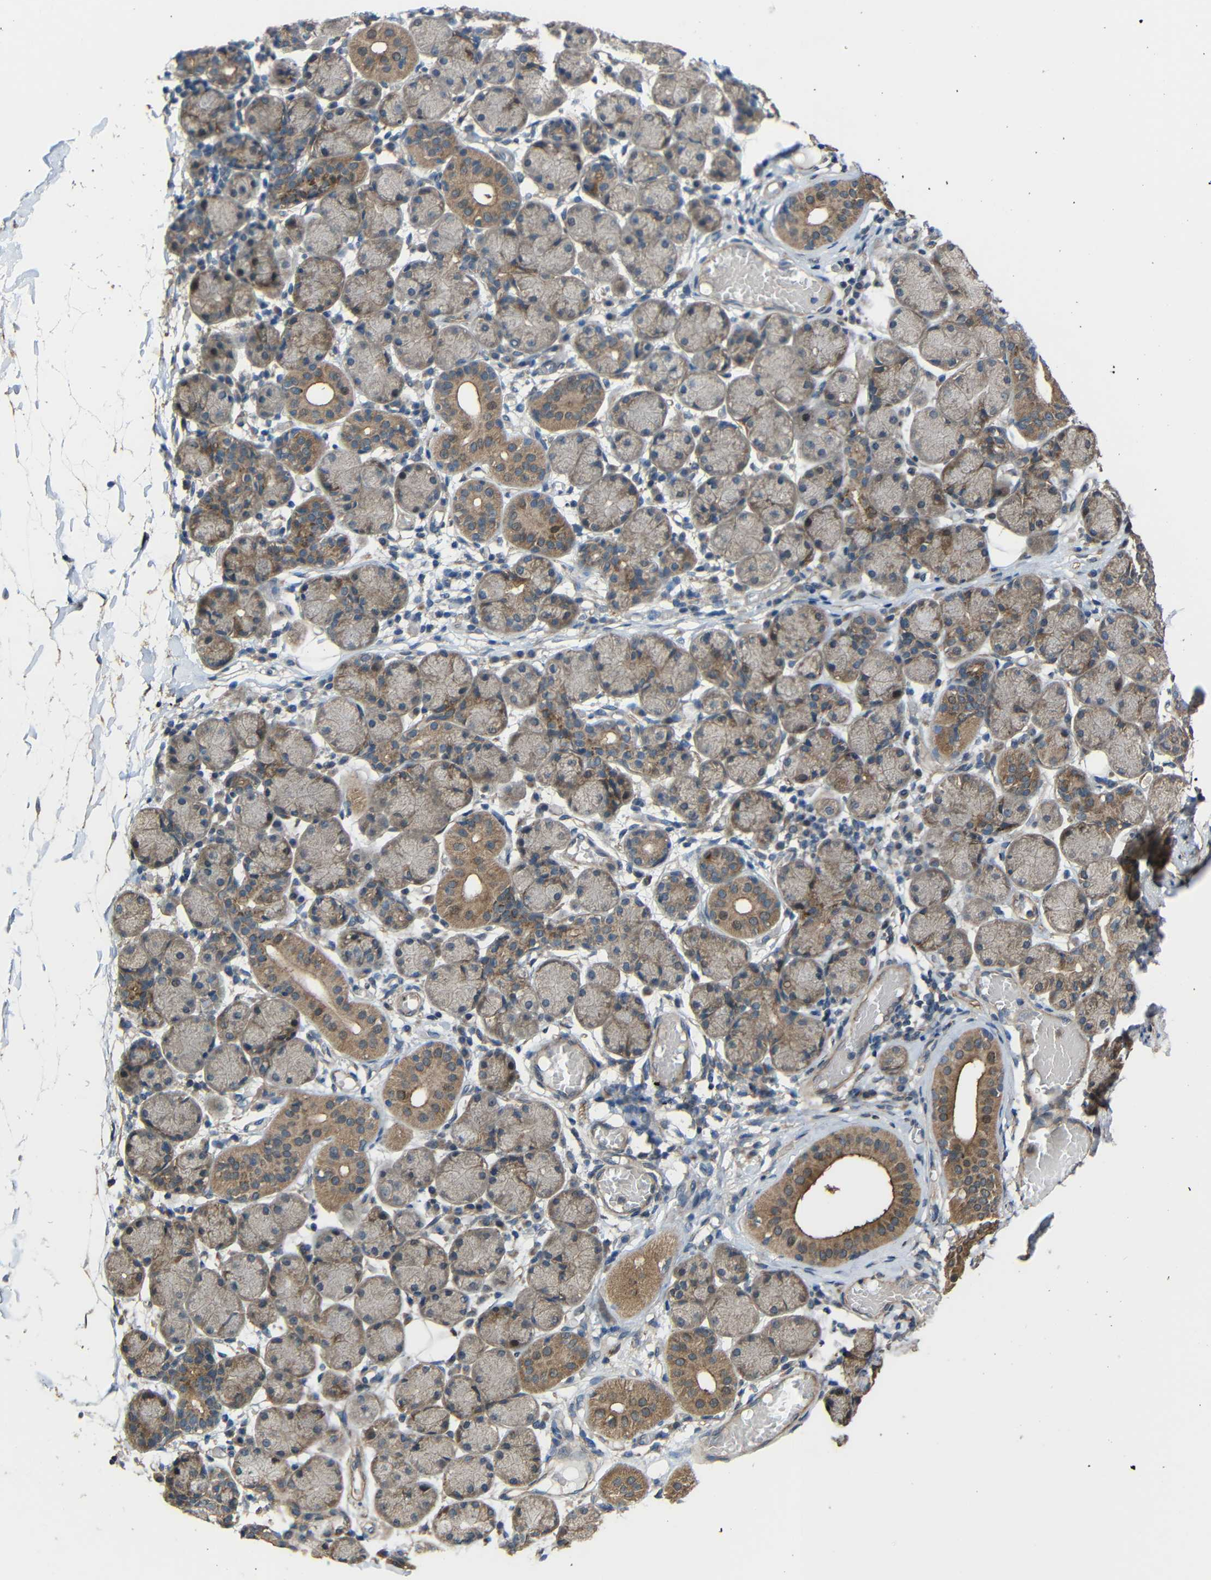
{"staining": {"intensity": "moderate", "quantity": ">75%", "location": "cytoplasmic/membranous"}, "tissue": "salivary gland", "cell_type": "Glandular cells", "image_type": "normal", "snomed": [{"axis": "morphology", "description": "Normal tissue, NOS"}, {"axis": "topography", "description": "Salivary gland"}], "caption": "IHC photomicrograph of unremarkable salivary gland stained for a protein (brown), which demonstrates medium levels of moderate cytoplasmic/membranous staining in approximately >75% of glandular cells.", "gene": "CHST9", "patient": {"sex": "female", "age": 24}}